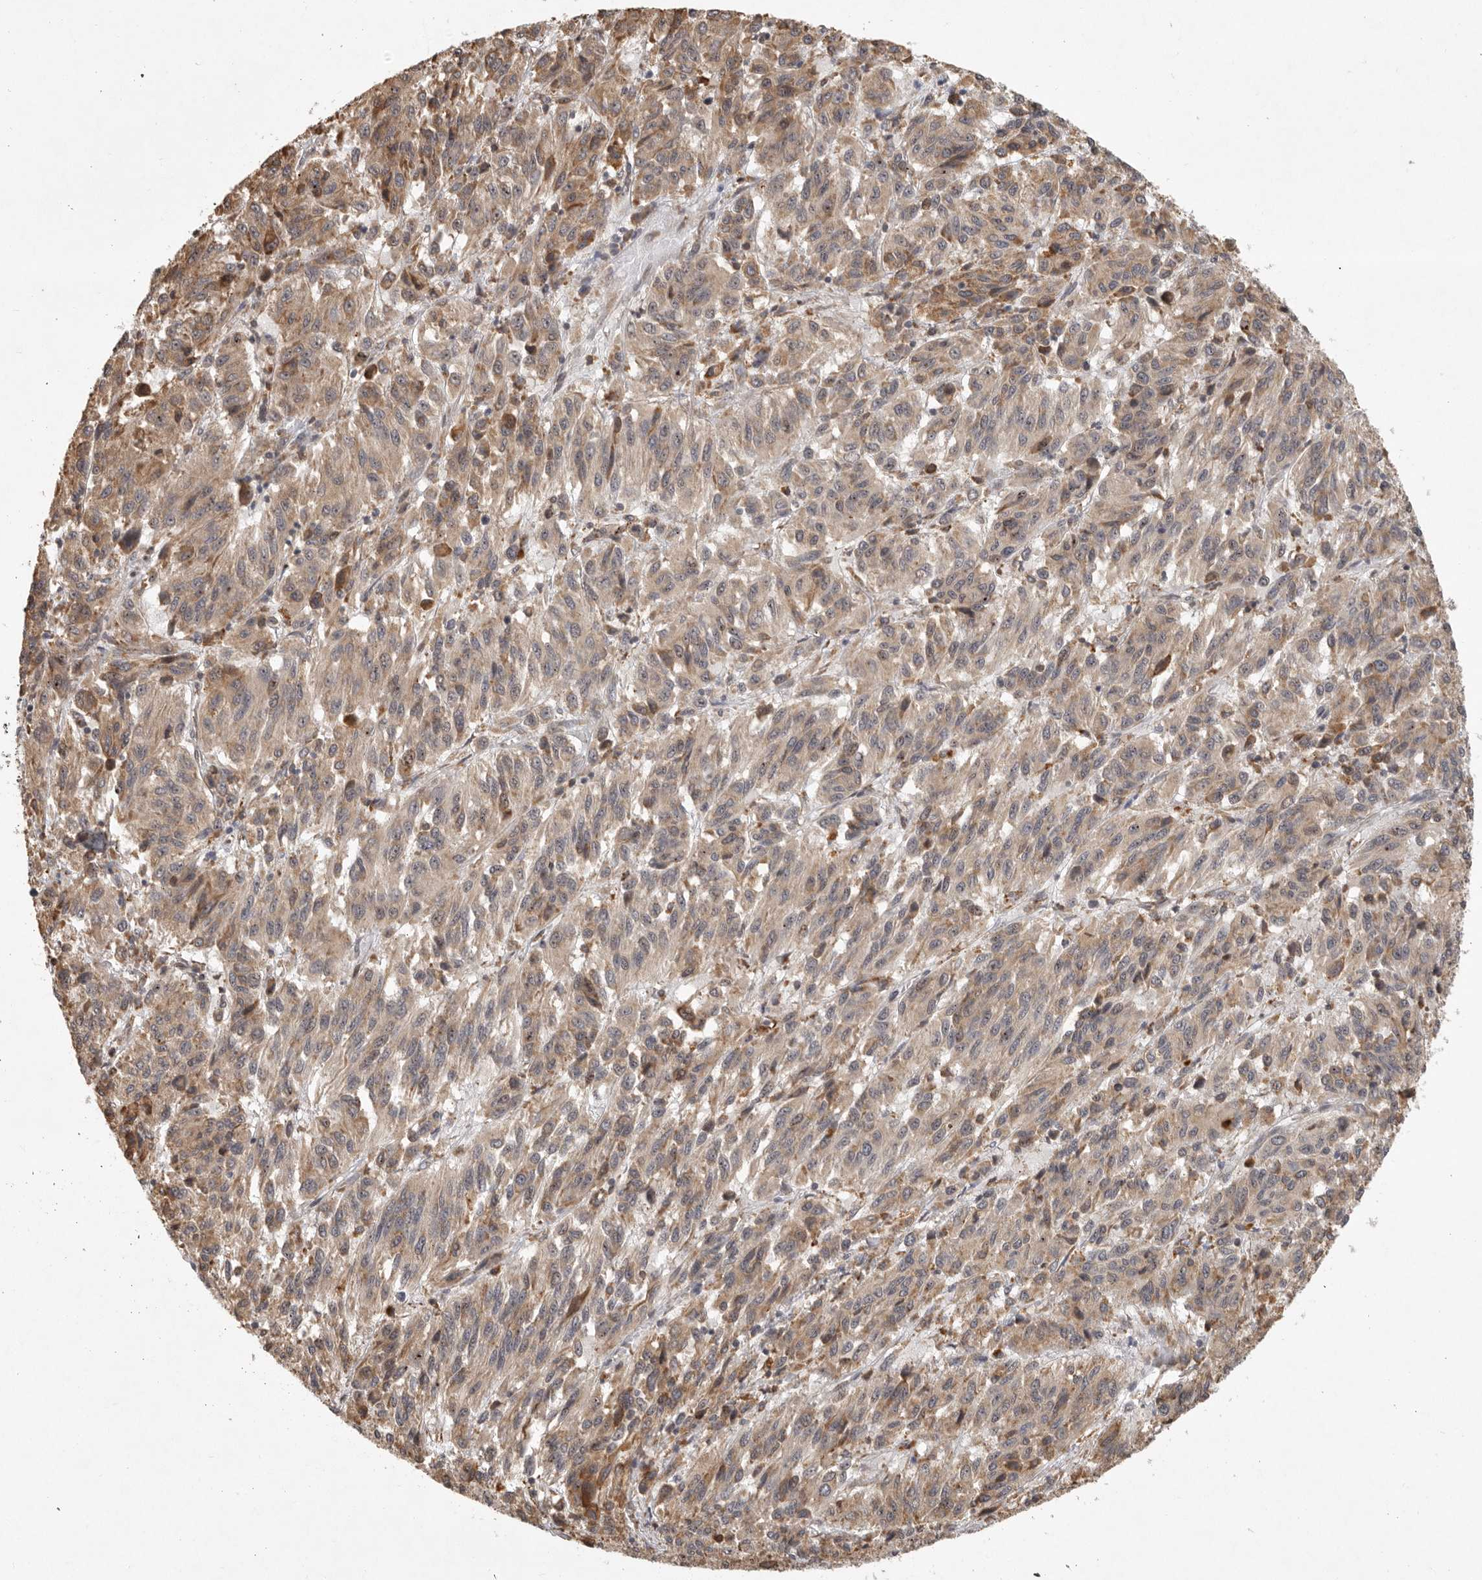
{"staining": {"intensity": "weak", "quantity": ">75%", "location": "cytoplasmic/membranous"}, "tissue": "melanoma", "cell_type": "Tumor cells", "image_type": "cancer", "snomed": [{"axis": "morphology", "description": "Malignant melanoma, Metastatic site"}, {"axis": "topography", "description": "Lung"}], "caption": "Melanoma stained for a protein (brown) shows weak cytoplasmic/membranous positive staining in about >75% of tumor cells.", "gene": "ZNF83", "patient": {"sex": "male", "age": 64}}